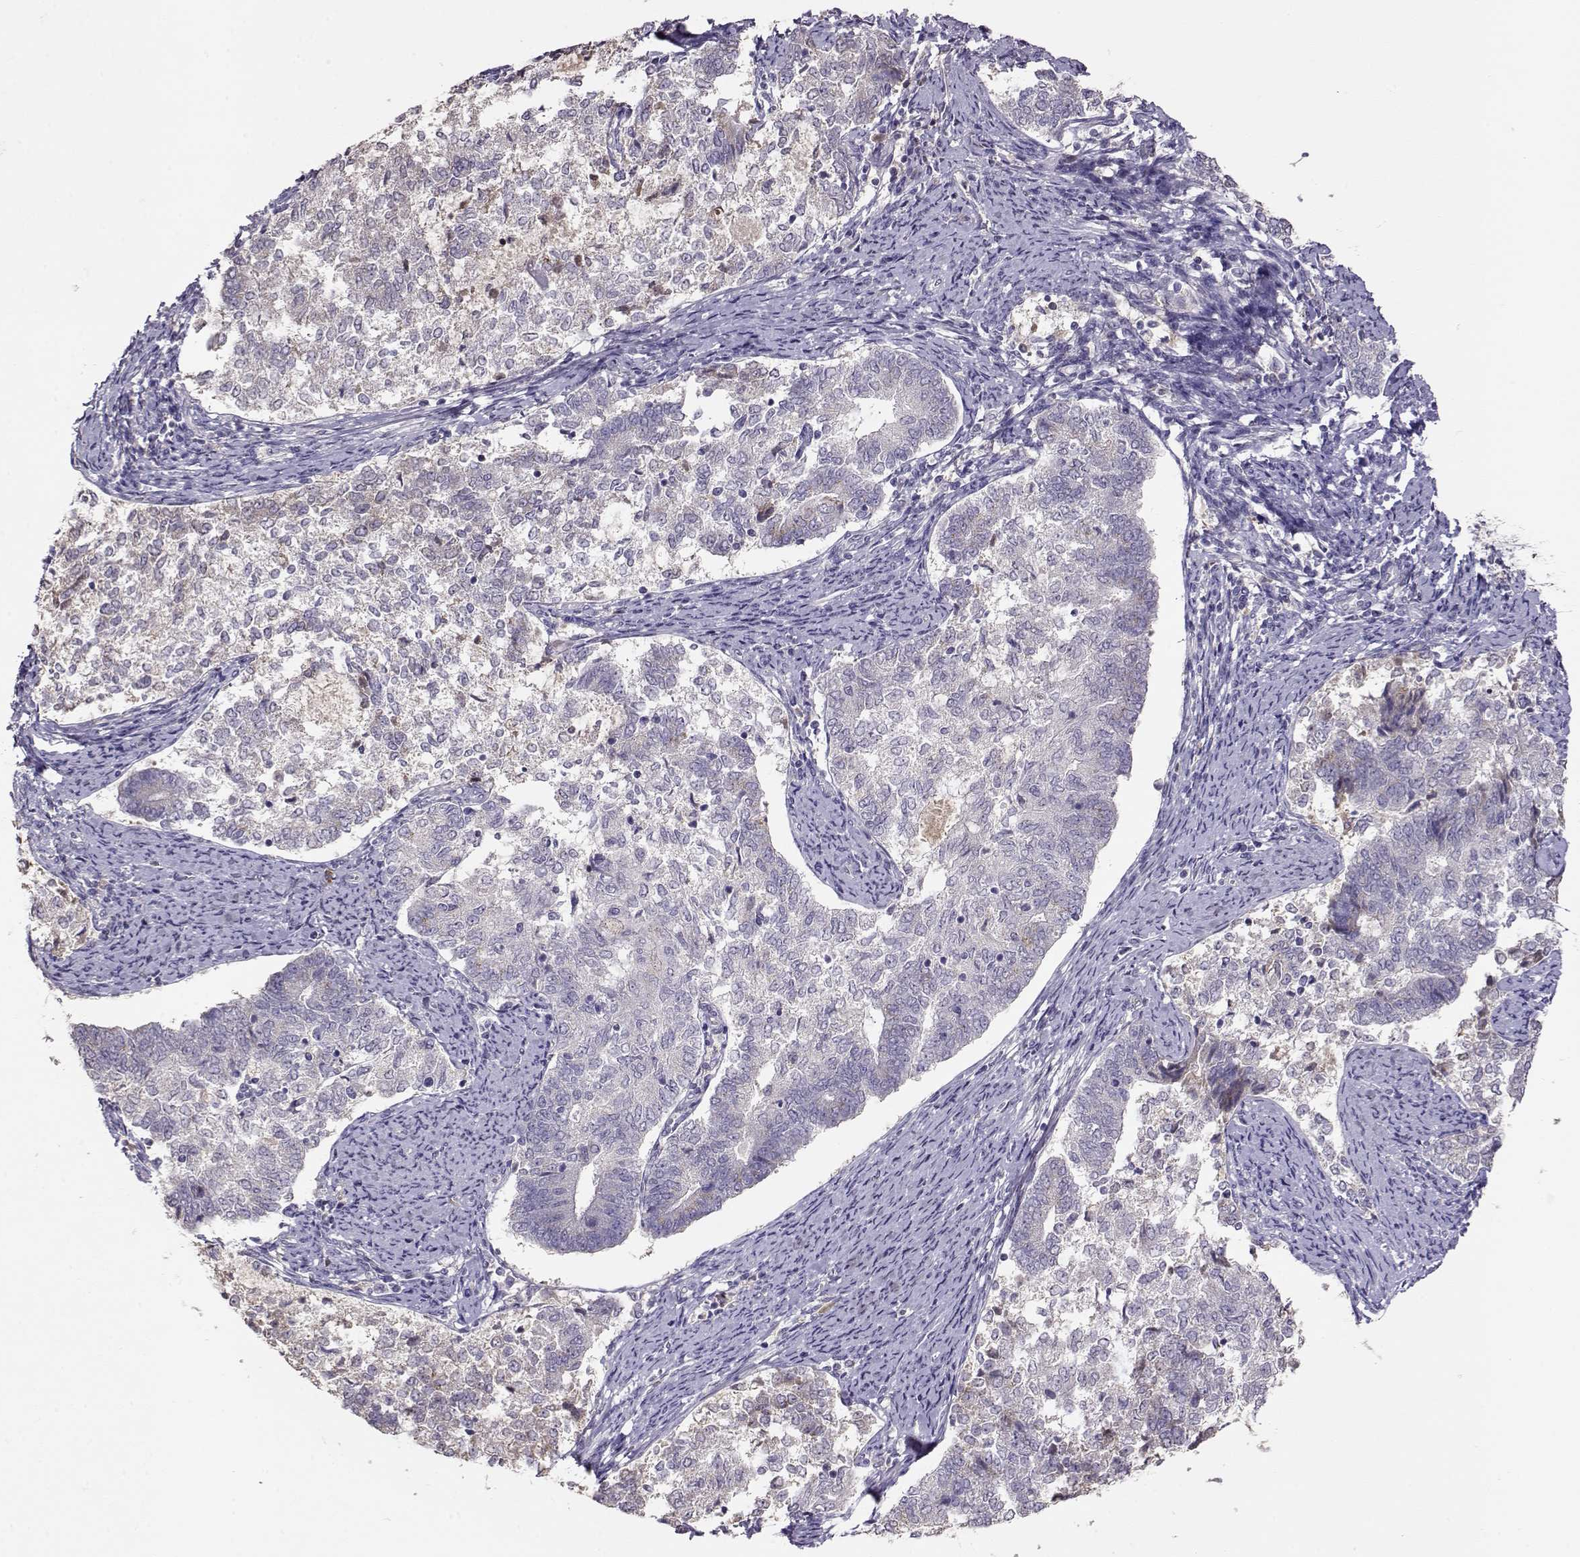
{"staining": {"intensity": "moderate", "quantity": "<25%", "location": "cytoplasmic/membranous"}, "tissue": "endometrial cancer", "cell_type": "Tumor cells", "image_type": "cancer", "snomed": [{"axis": "morphology", "description": "Adenocarcinoma, NOS"}, {"axis": "topography", "description": "Endometrium"}], "caption": "Immunohistochemical staining of adenocarcinoma (endometrial) shows low levels of moderate cytoplasmic/membranous staining in approximately <25% of tumor cells. (DAB IHC with brightfield microscopy, high magnification).", "gene": "TACR1", "patient": {"sex": "female", "age": 65}}